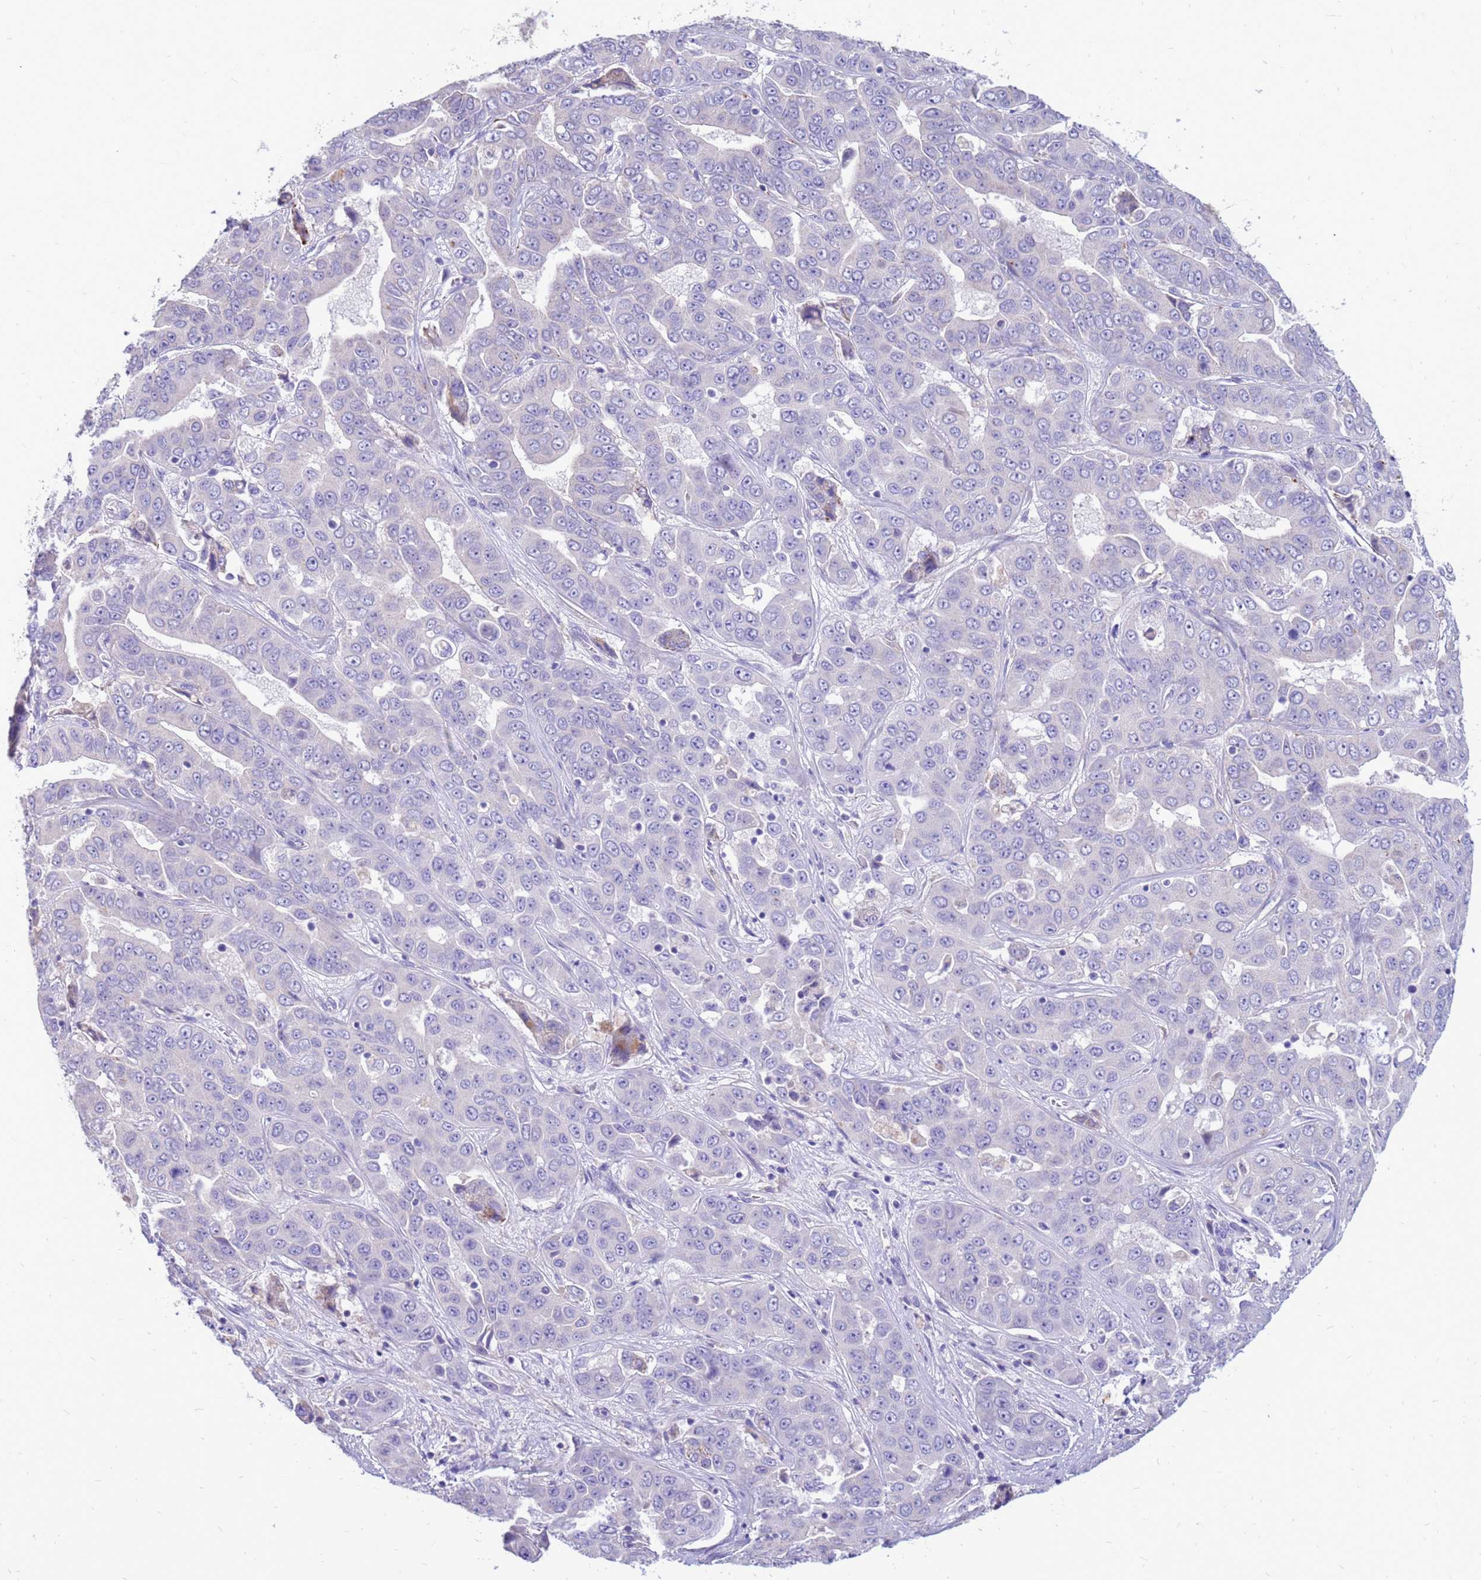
{"staining": {"intensity": "negative", "quantity": "none", "location": "none"}, "tissue": "liver cancer", "cell_type": "Tumor cells", "image_type": "cancer", "snomed": [{"axis": "morphology", "description": "Cholangiocarcinoma"}, {"axis": "topography", "description": "Liver"}], "caption": "IHC of human liver cancer (cholangiocarcinoma) exhibits no staining in tumor cells. (DAB IHC visualized using brightfield microscopy, high magnification).", "gene": "PDE10A", "patient": {"sex": "female", "age": 52}}